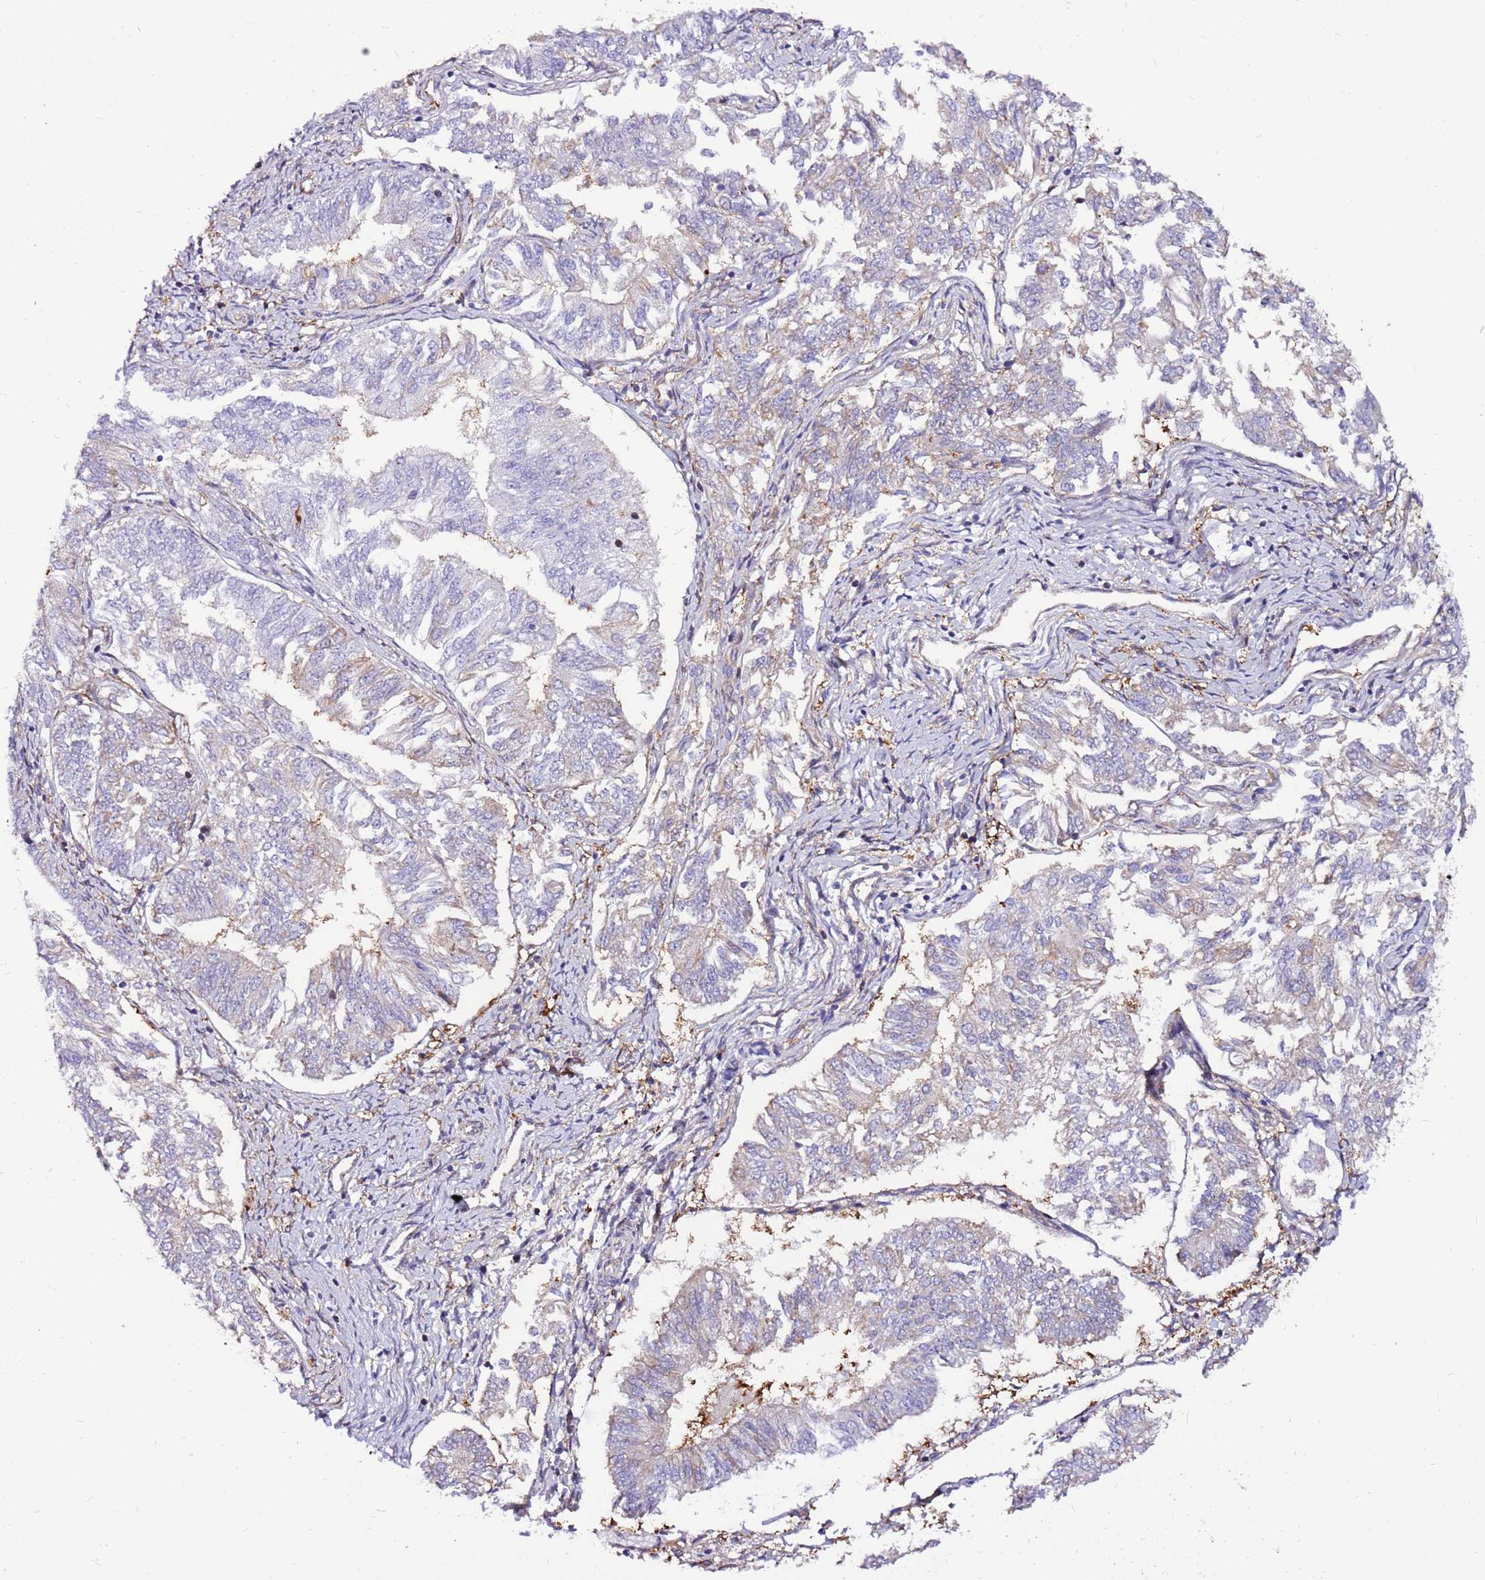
{"staining": {"intensity": "negative", "quantity": "none", "location": "none"}, "tissue": "endometrial cancer", "cell_type": "Tumor cells", "image_type": "cancer", "snomed": [{"axis": "morphology", "description": "Adenocarcinoma, NOS"}, {"axis": "topography", "description": "Endometrium"}], "caption": "The immunohistochemistry (IHC) micrograph has no significant positivity in tumor cells of endometrial cancer tissue. (DAB (3,3'-diaminobenzidine) IHC, high magnification).", "gene": "ATXN2L", "patient": {"sex": "female", "age": 58}}